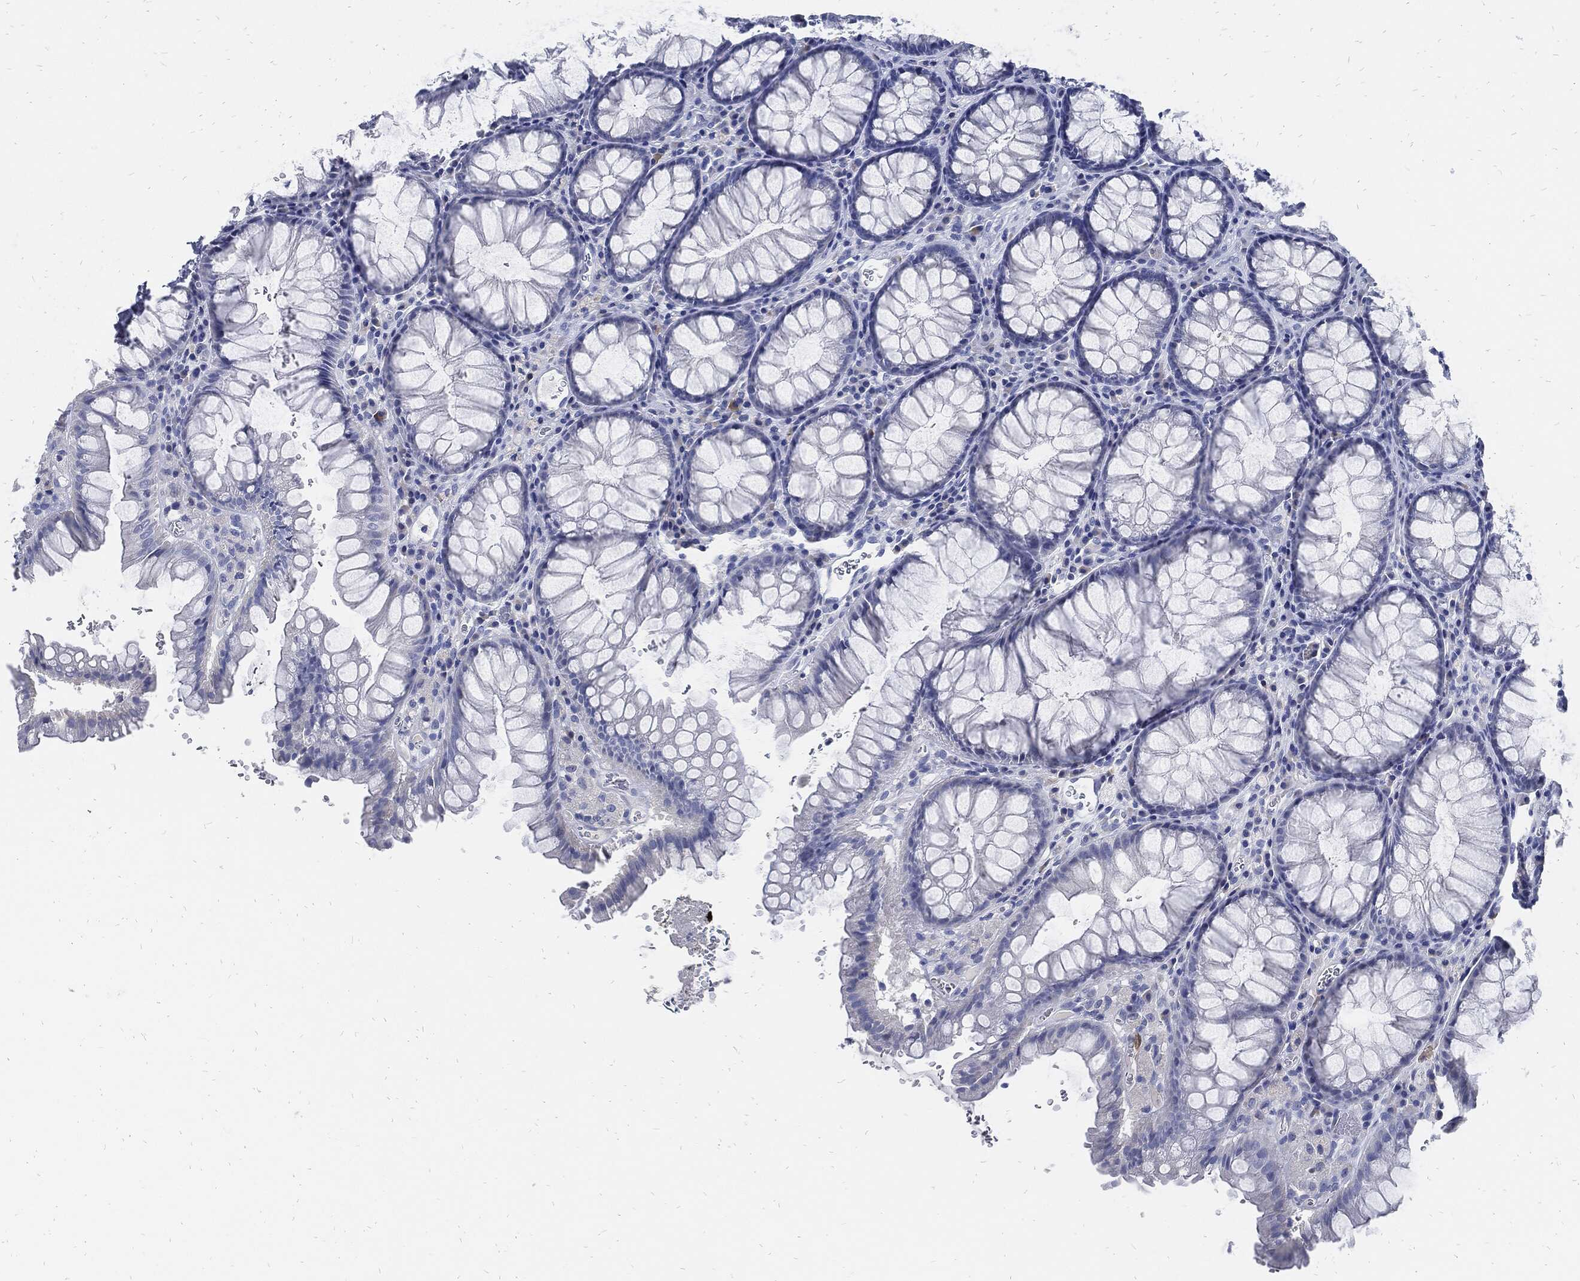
{"staining": {"intensity": "negative", "quantity": "none", "location": "none"}, "tissue": "rectum", "cell_type": "Glandular cells", "image_type": "normal", "snomed": [{"axis": "morphology", "description": "Normal tissue, NOS"}, {"axis": "topography", "description": "Rectum"}], "caption": "DAB immunohistochemical staining of unremarkable rectum demonstrates no significant expression in glandular cells. (Brightfield microscopy of DAB (3,3'-diaminobenzidine) IHC at high magnification).", "gene": "FABP4", "patient": {"sex": "female", "age": 68}}